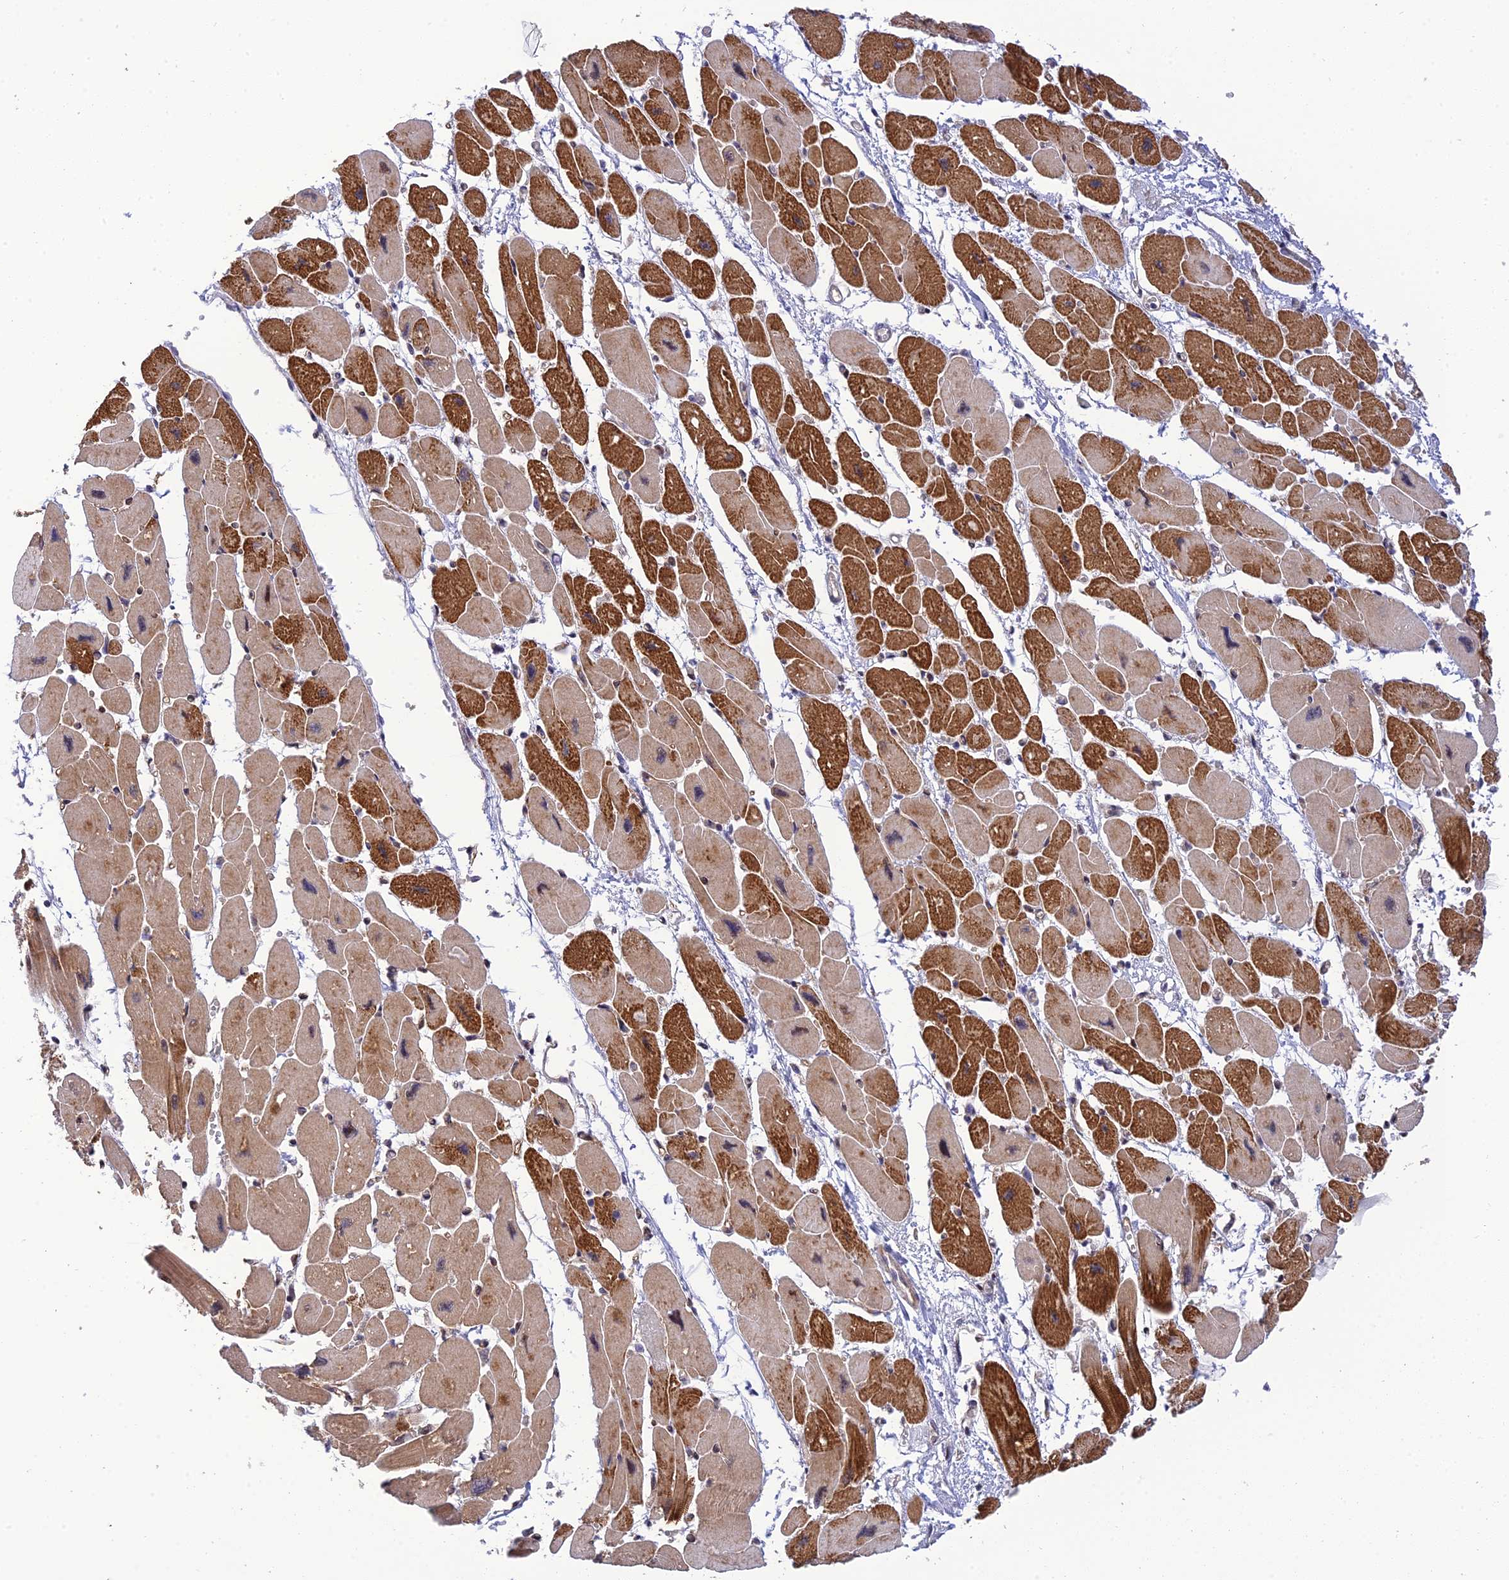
{"staining": {"intensity": "strong", "quantity": ">75%", "location": "cytoplasmic/membranous"}, "tissue": "heart muscle", "cell_type": "Cardiomyocytes", "image_type": "normal", "snomed": [{"axis": "morphology", "description": "Normal tissue, NOS"}, {"axis": "topography", "description": "Heart"}], "caption": "Strong cytoplasmic/membranous staining is appreciated in approximately >75% of cardiomyocytes in benign heart muscle.", "gene": "ZNF584", "patient": {"sex": "female", "age": 54}}